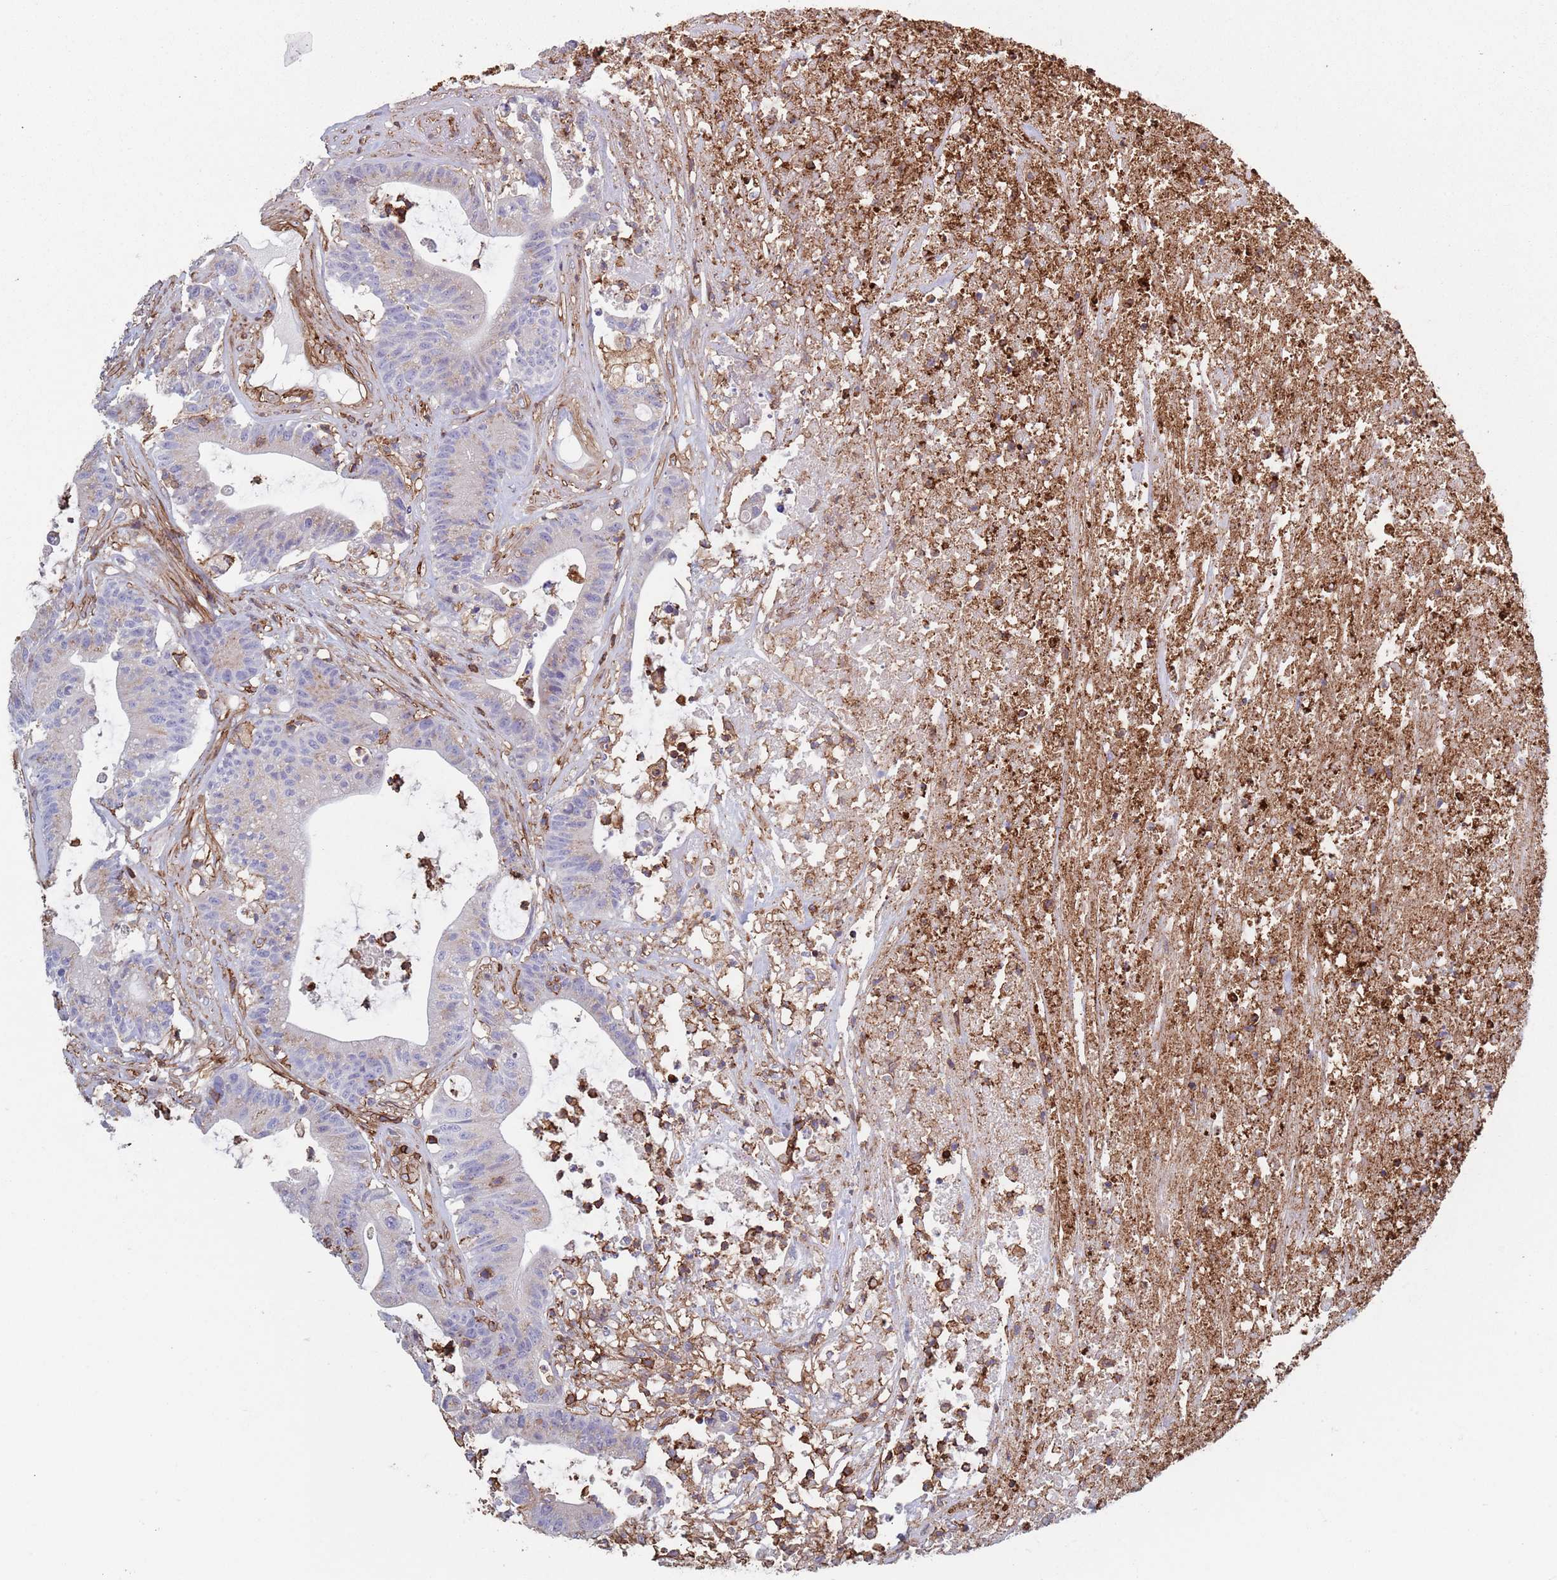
{"staining": {"intensity": "negative", "quantity": "none", "location": "none"}, "tissue": "colorectal cancer", "cell_type": "Tumor cells", "image_type": "cancer", "snomed": [{"axis": "morphology", "description": "Adenocarcinoma, NOS"}, {"axis": "topography", "description": "Colon"}], "caption": "The histopathology image exhibits no staining of tumor cells in colorectal cancer (adenocarcinoma).", "gene": "RNF144A", "patient": {"sex": "female", "age": 84}}